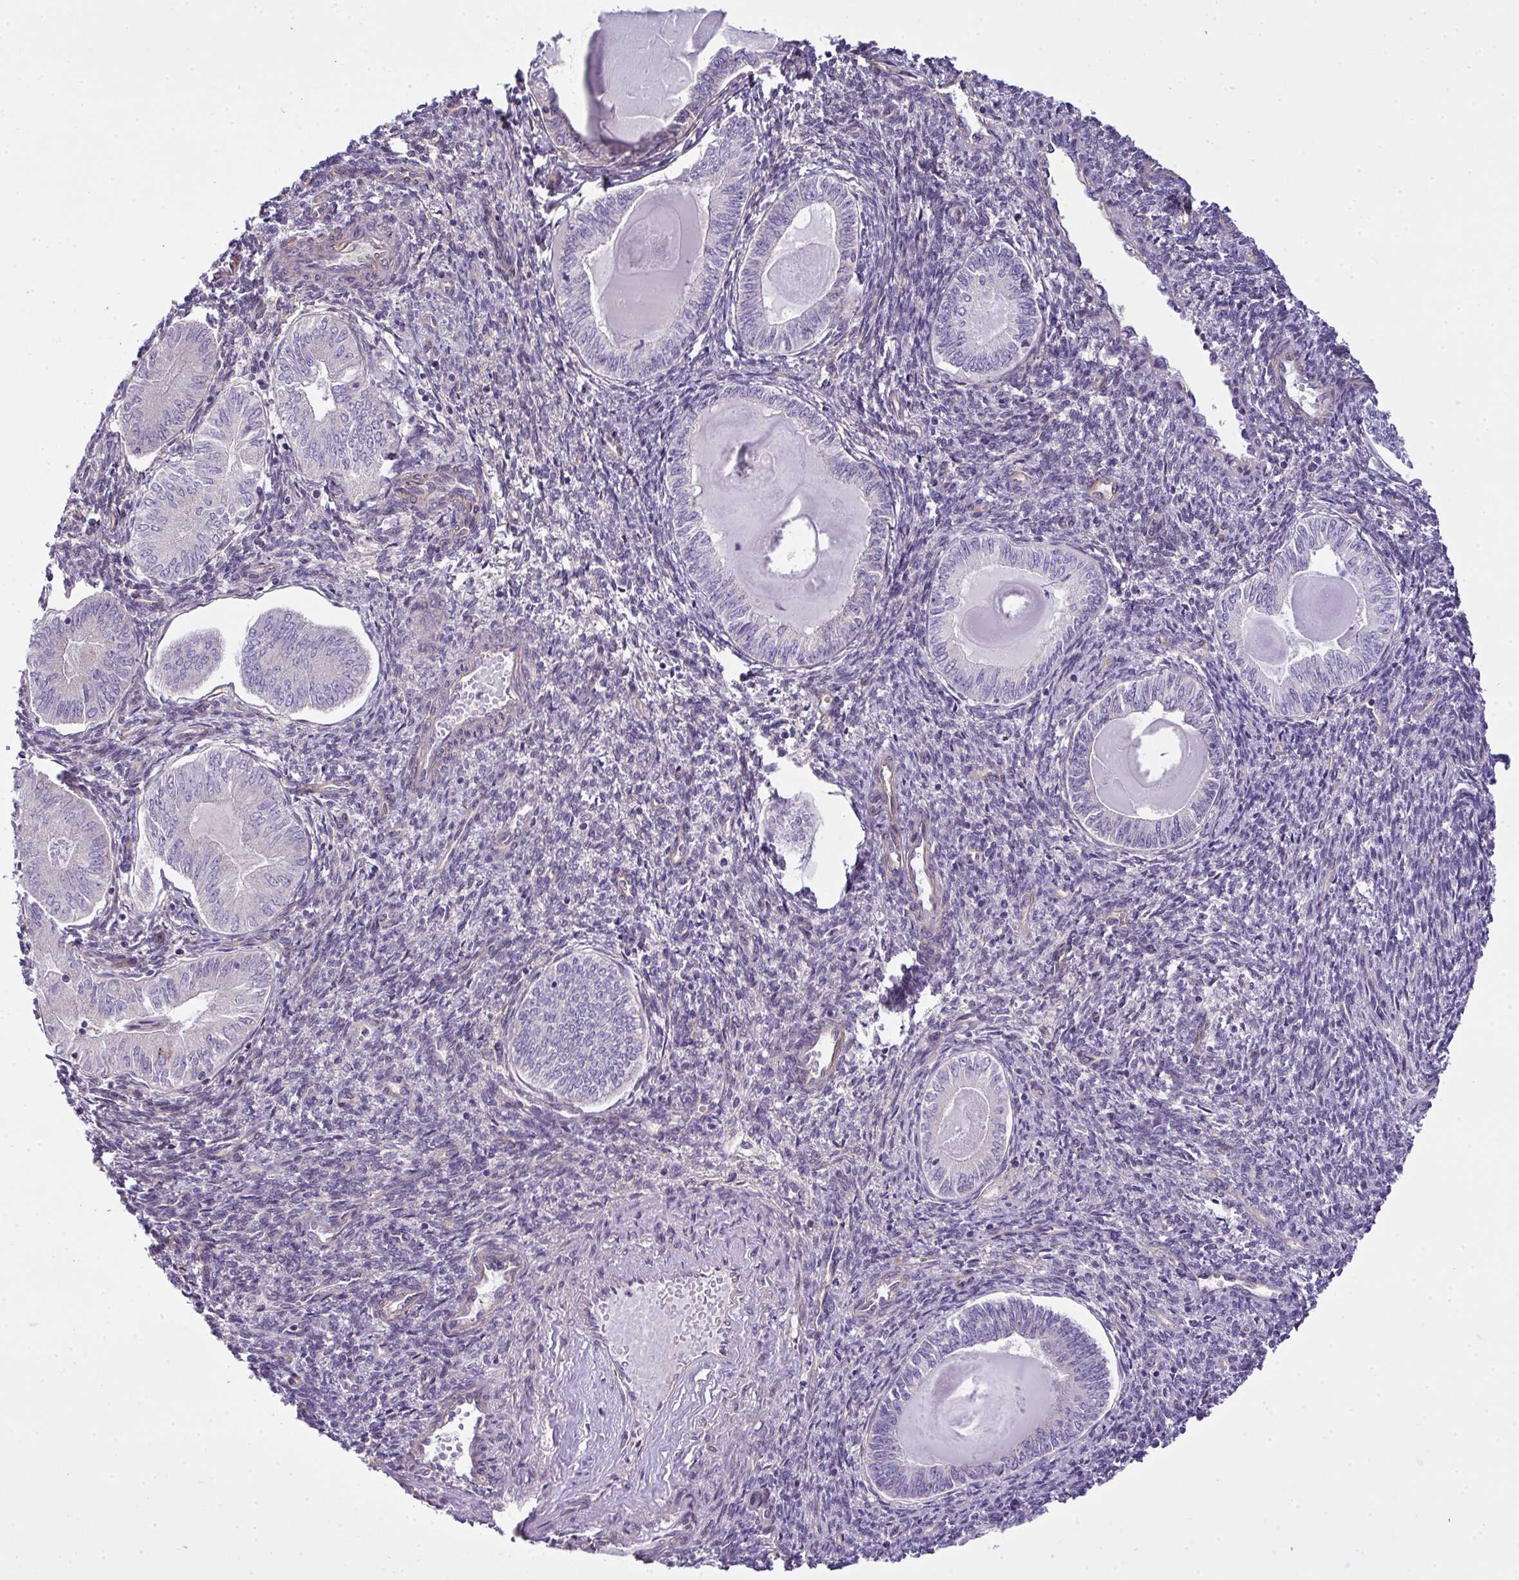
{"staining": {"intensity": "moderate", "quantity": "<25%", "location": "cytoplasmic/membranous"}, "tissue": "endometrial cancer", "cell_type": "Tumor cells", "image_type": "cancer", "snomed": [{"axis": "morphology", "description": "Carcinoma, NOS"}, {"axis": "topography", "description": "Uterus"}], "caption": "Human carcinoma (endometrial) stained with a brown dye exhibits moderate cytoplasmic/membranous positive positivity in approximately <25% of tumor cells.", "gene": "RSKR", "patient": {"sex": "female", "age": 76}}